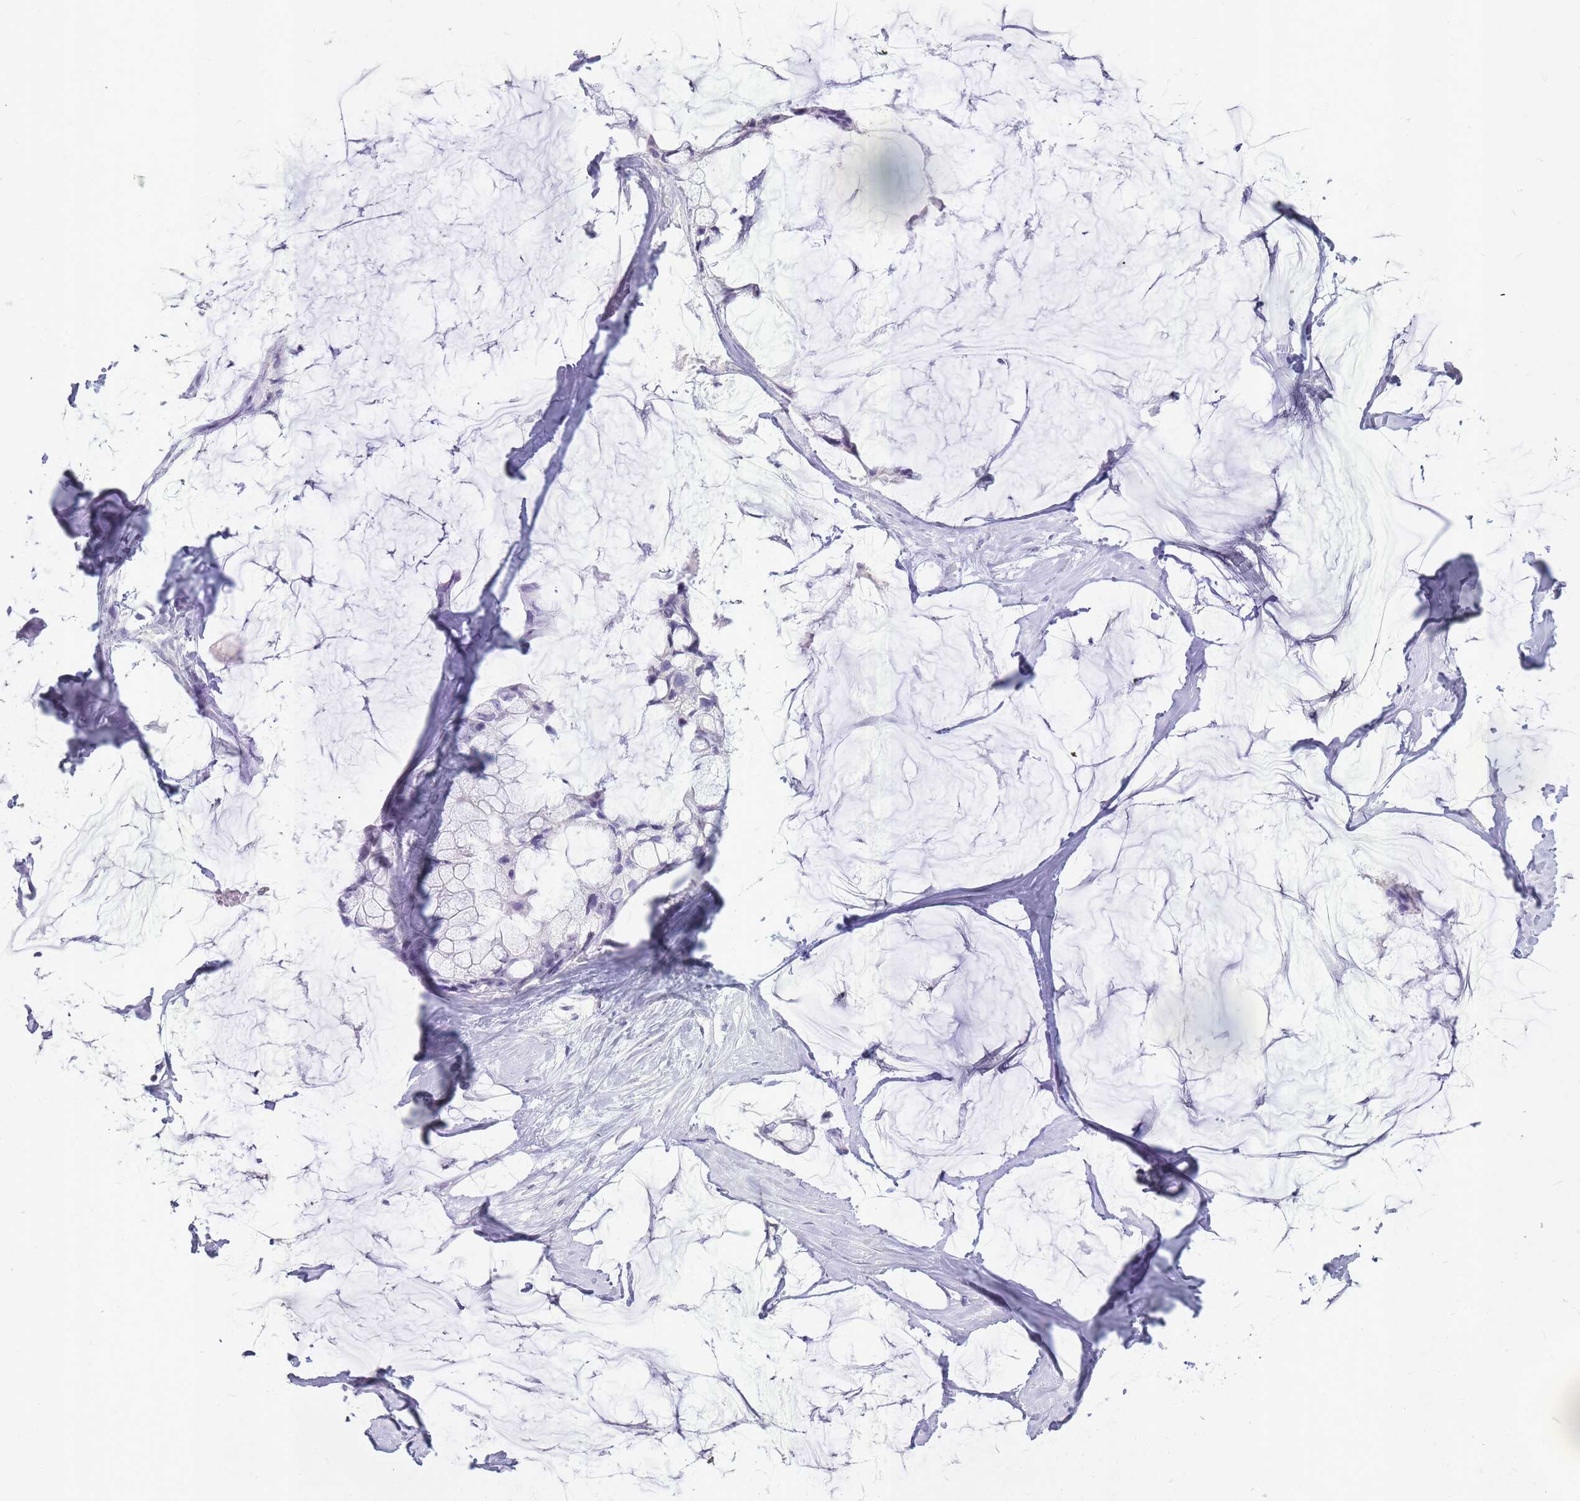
{"staining": {"intensity": "negative", "quantity": "none", "location": "none"}, "tissue": "ovarian cancer", "cell_type": "Tumor cells", "image_type": "cancer", "snomed": [{"axis": "morphology", "description": "Cystadenocarcinoma, mucinous, NOS"}, {"axis": "topography", "description": "Ovary"}], "caption": "Immunohistochemistry of human ovarian cancer shows no positivity in tumor cells.", "gene": "INS", "patient": {"sex": "female", "age": 39}}